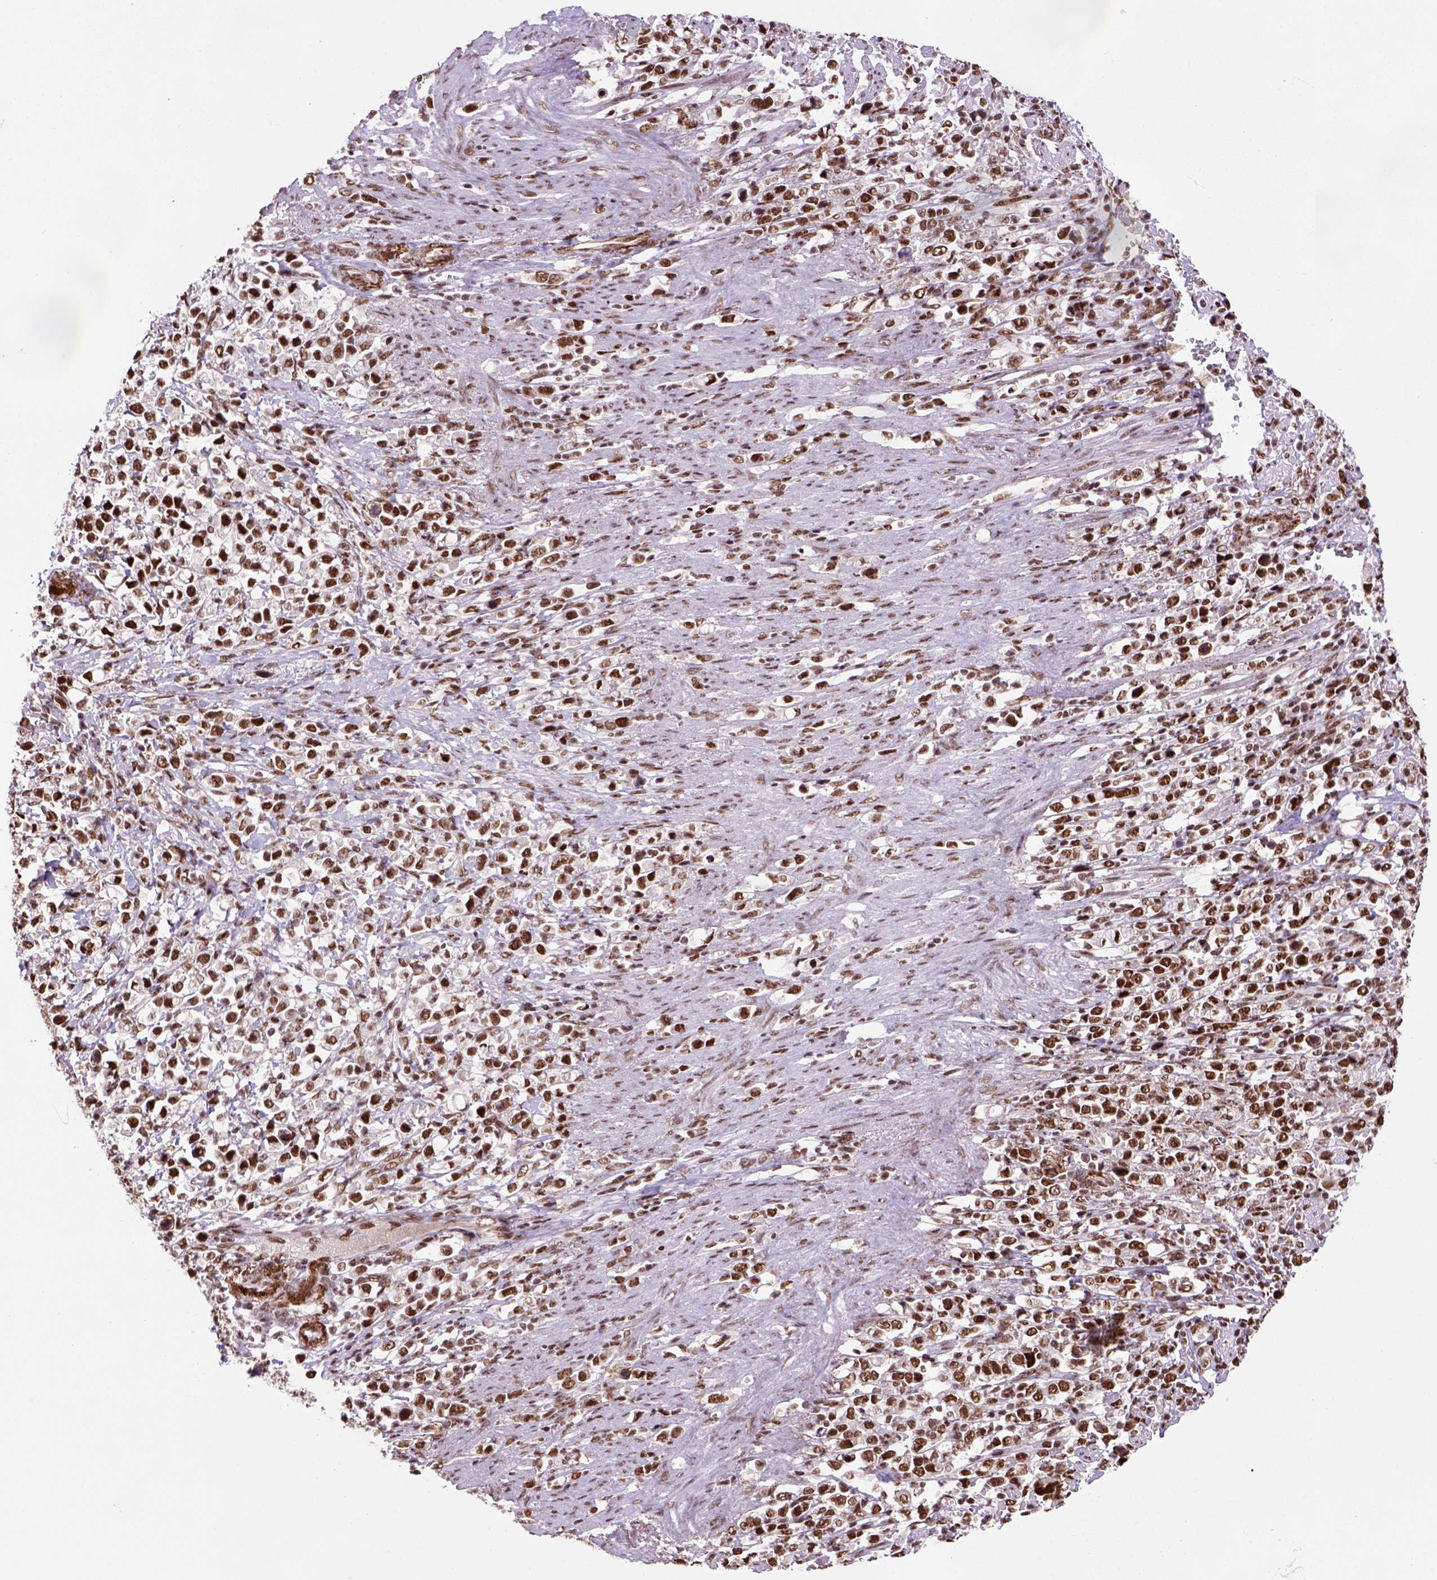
{"staining": {"intensity": "strong", "quantity": ">75%", "location": "nuclear"}, "tissue": "stomach cancer", "cell_type": "Tumor cells", "image_type": "cancer", "snomed": [{"axis": "morphology", "description": "Adenocarcinoma, NOS"}, {"axis": "topography", "description": "Stomach"}], "caption": "The micrograph shows staining of stomach cancer, revealing strong nuclear protein expression (brown color) within tumor cells.", "gene": "NSMCE2", "patient": {"sex": "male", "age": 63}}